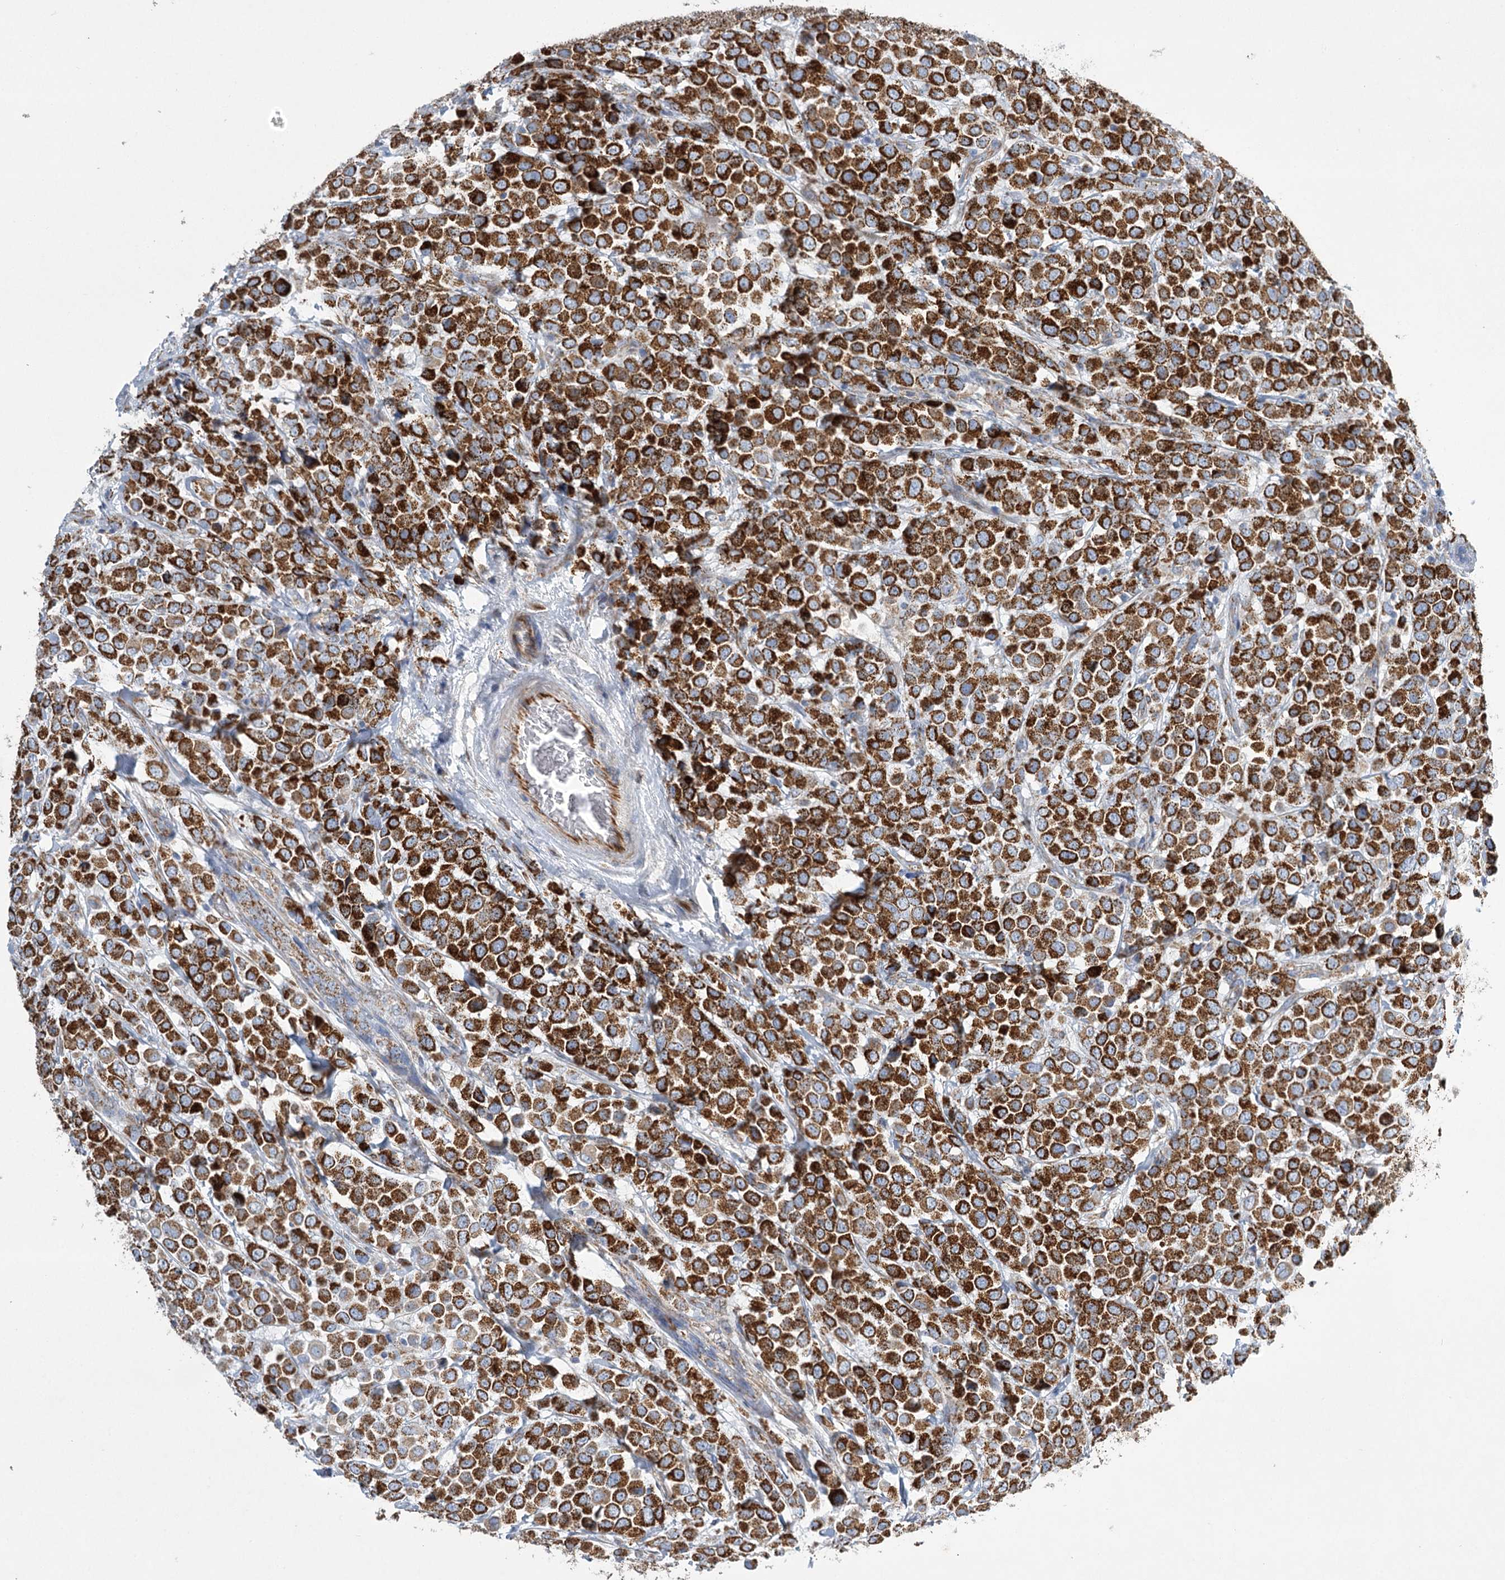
{"staining": {"intensity": "strong", "quantity": ">75%", "location": "cytoplasmic/membranous"}, "tissue": "breast cancer", "cell_type": "Tumor cells", "image_type": "cancer", "snomed": [{"axis": "morphology", "description": "Duct carcinoma"}, {"axis": "topography", "description": "Breast"}], "caption": "Brown immunohistochemical staining in breast cancer demonstrates strong cytoplasmic/membranous expression in approximately >75% of tumor cells. Using DAB (3,3'-diaminobenzidine) (brown) and hematoxylin (blue) stains, captured at high magnification using brightfield microscopy.", "gene": "DHTKD1", "patient": {"sex": "female", "age": 61}}